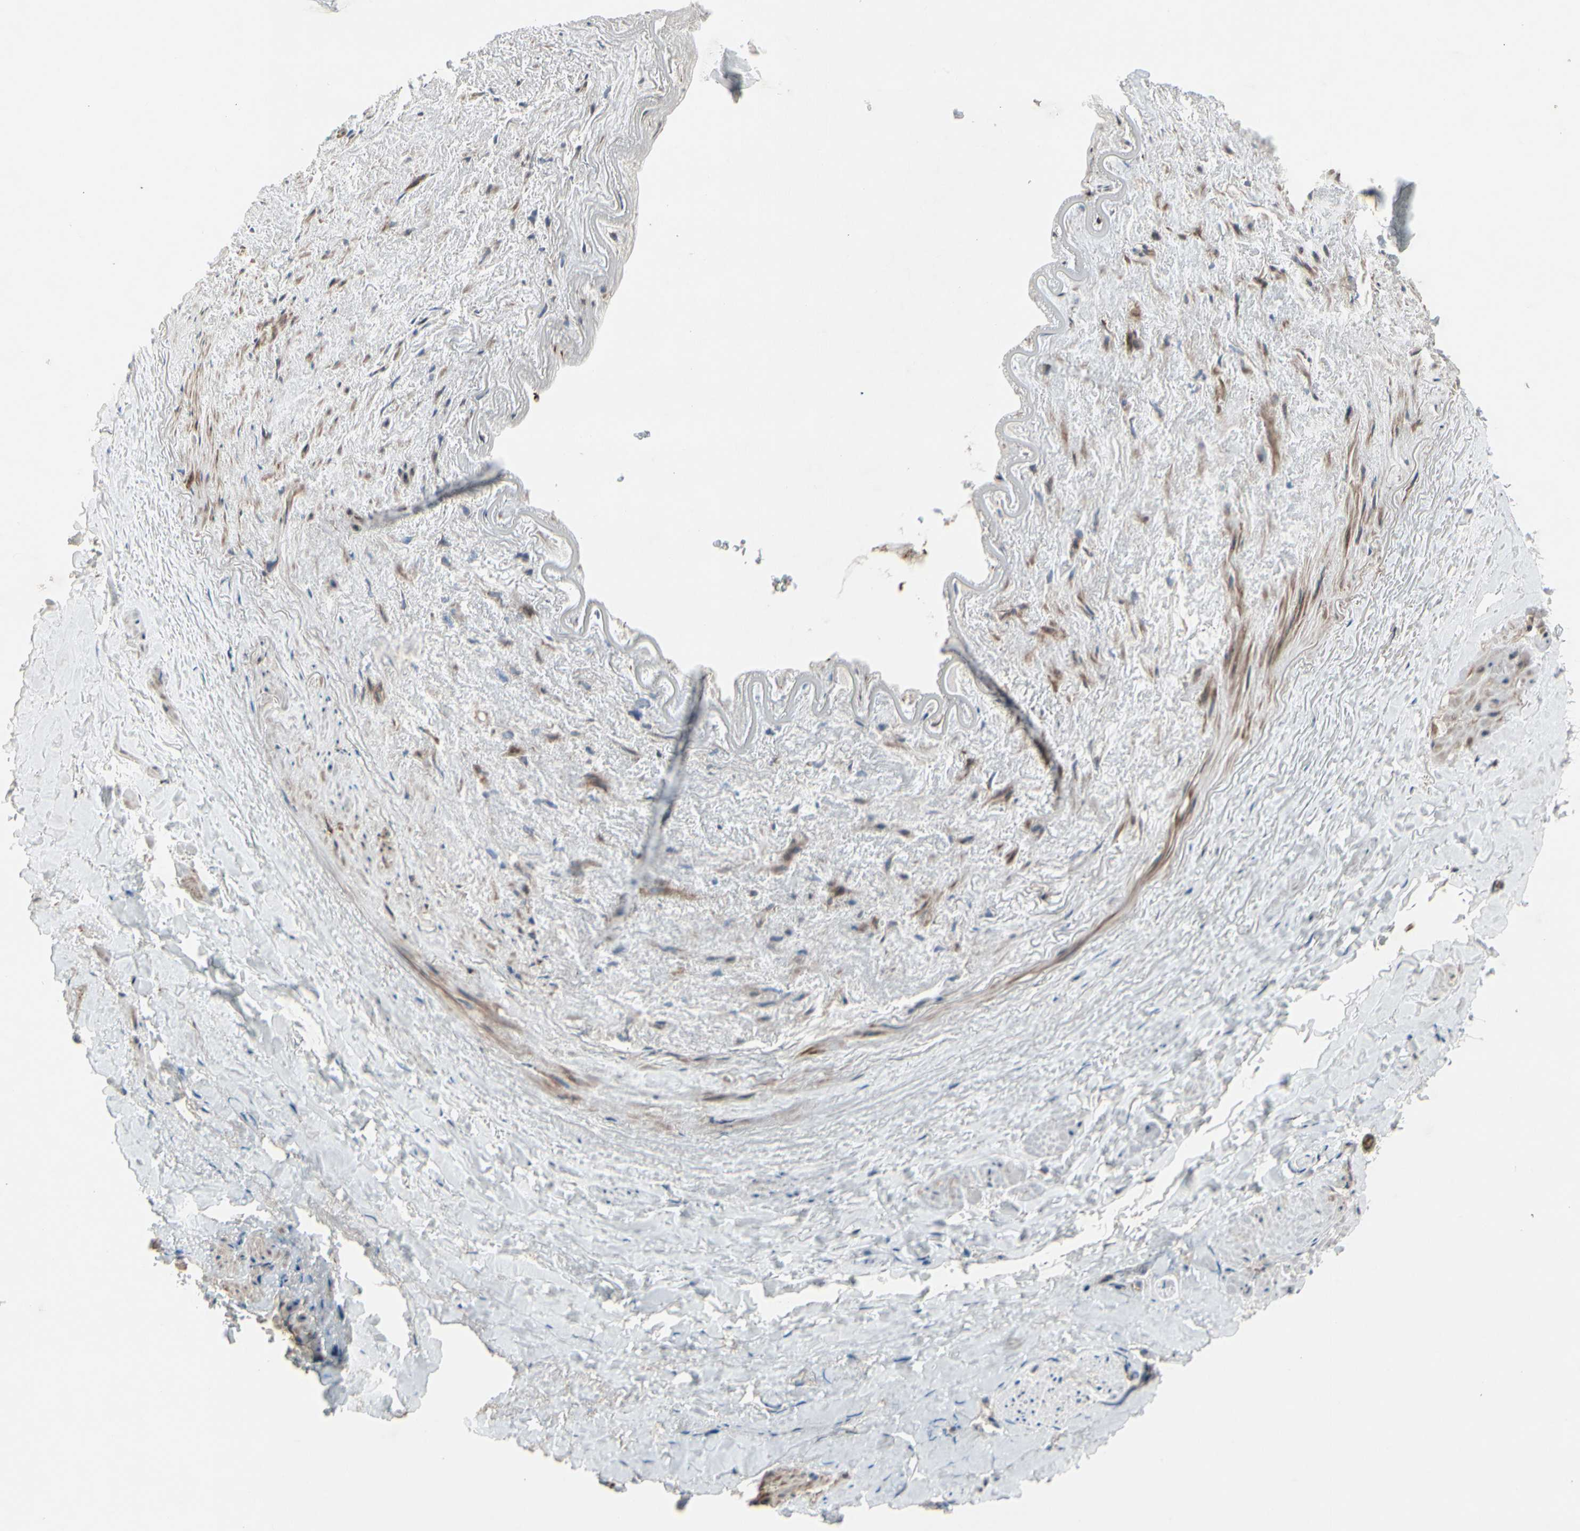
{"staining": {"intensity": "weak", "quantity": "25%-75%", "location": "cytoplasmic/membranous"}, "tissue": "soft tissue", "cell_type": "Fibroblasts", "image_type": "normal", "snomed": [{"axis": "morphology", "description": "Normal tissue, NOS"}, {"axis": "topography", "description": "Peripheral nerve tissue"}], "caption": "Immunohistochemistry (DAB) staining of unremarkable soft tissue exhibits weak cytoplasmic/membranous protein expression in approximately 25%-75% of fibroblasts.", "gene": "CPT1A", "patient": {"sex": "male", "age": 70}}